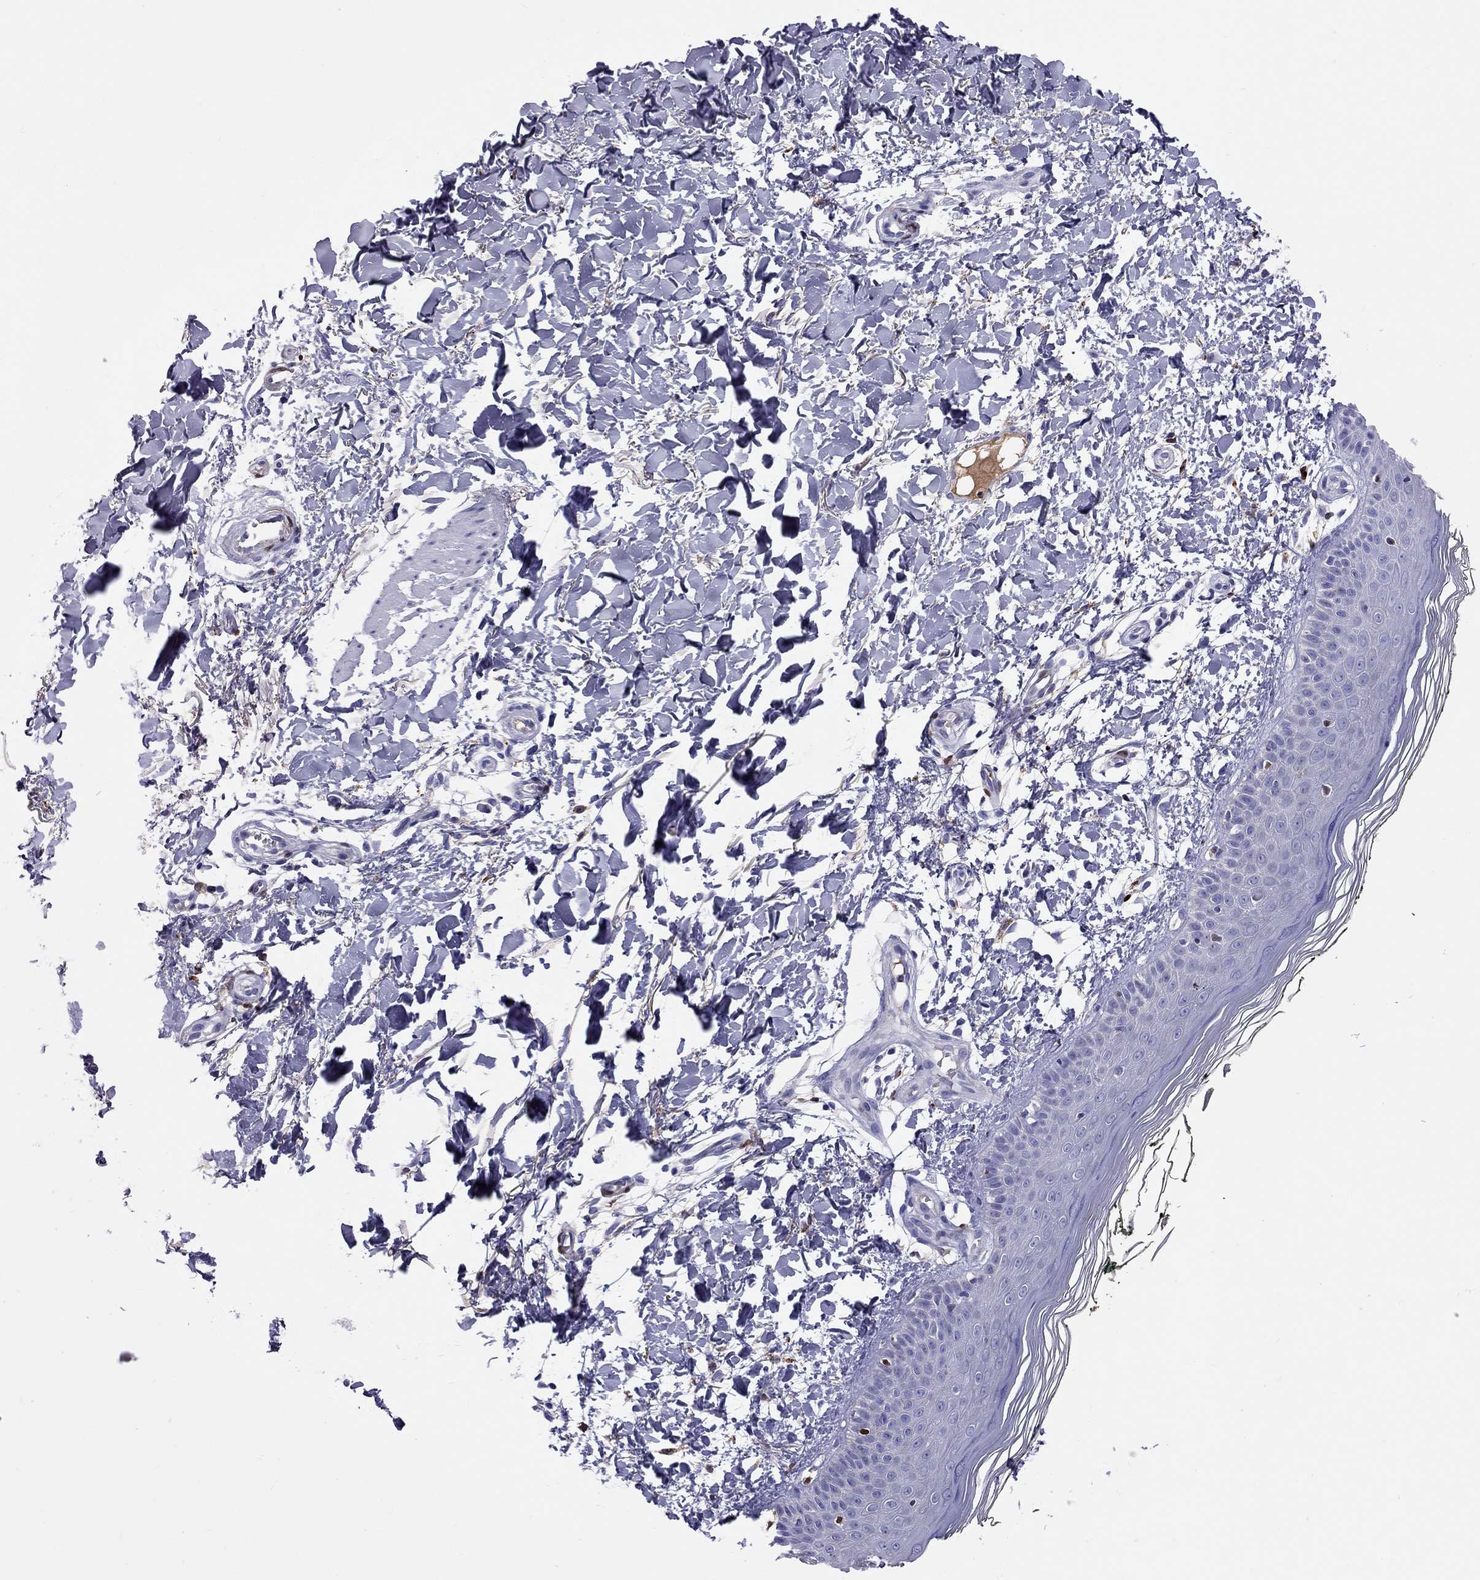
{"staining": {"intensity": "moderate", "quantity": "<25%", "location": "nuclear"}, "tissue": "skin", "cell_type": "Fibroblasts", "image_type": "normal", "snomed": [{"axis": "morphology", "description": "Normal tissue, NOS"}, {"axis": "topography", "description": "Skin"}], "caption": "Immunohistochemistry image of unremarkable skin stained for a protein (brown), which shows low levels of moderate nuclear staining in approximately <25% of fibroblasts.", "gene": "SERPINA3", "patient": {"sex": "female", "age": 62}}